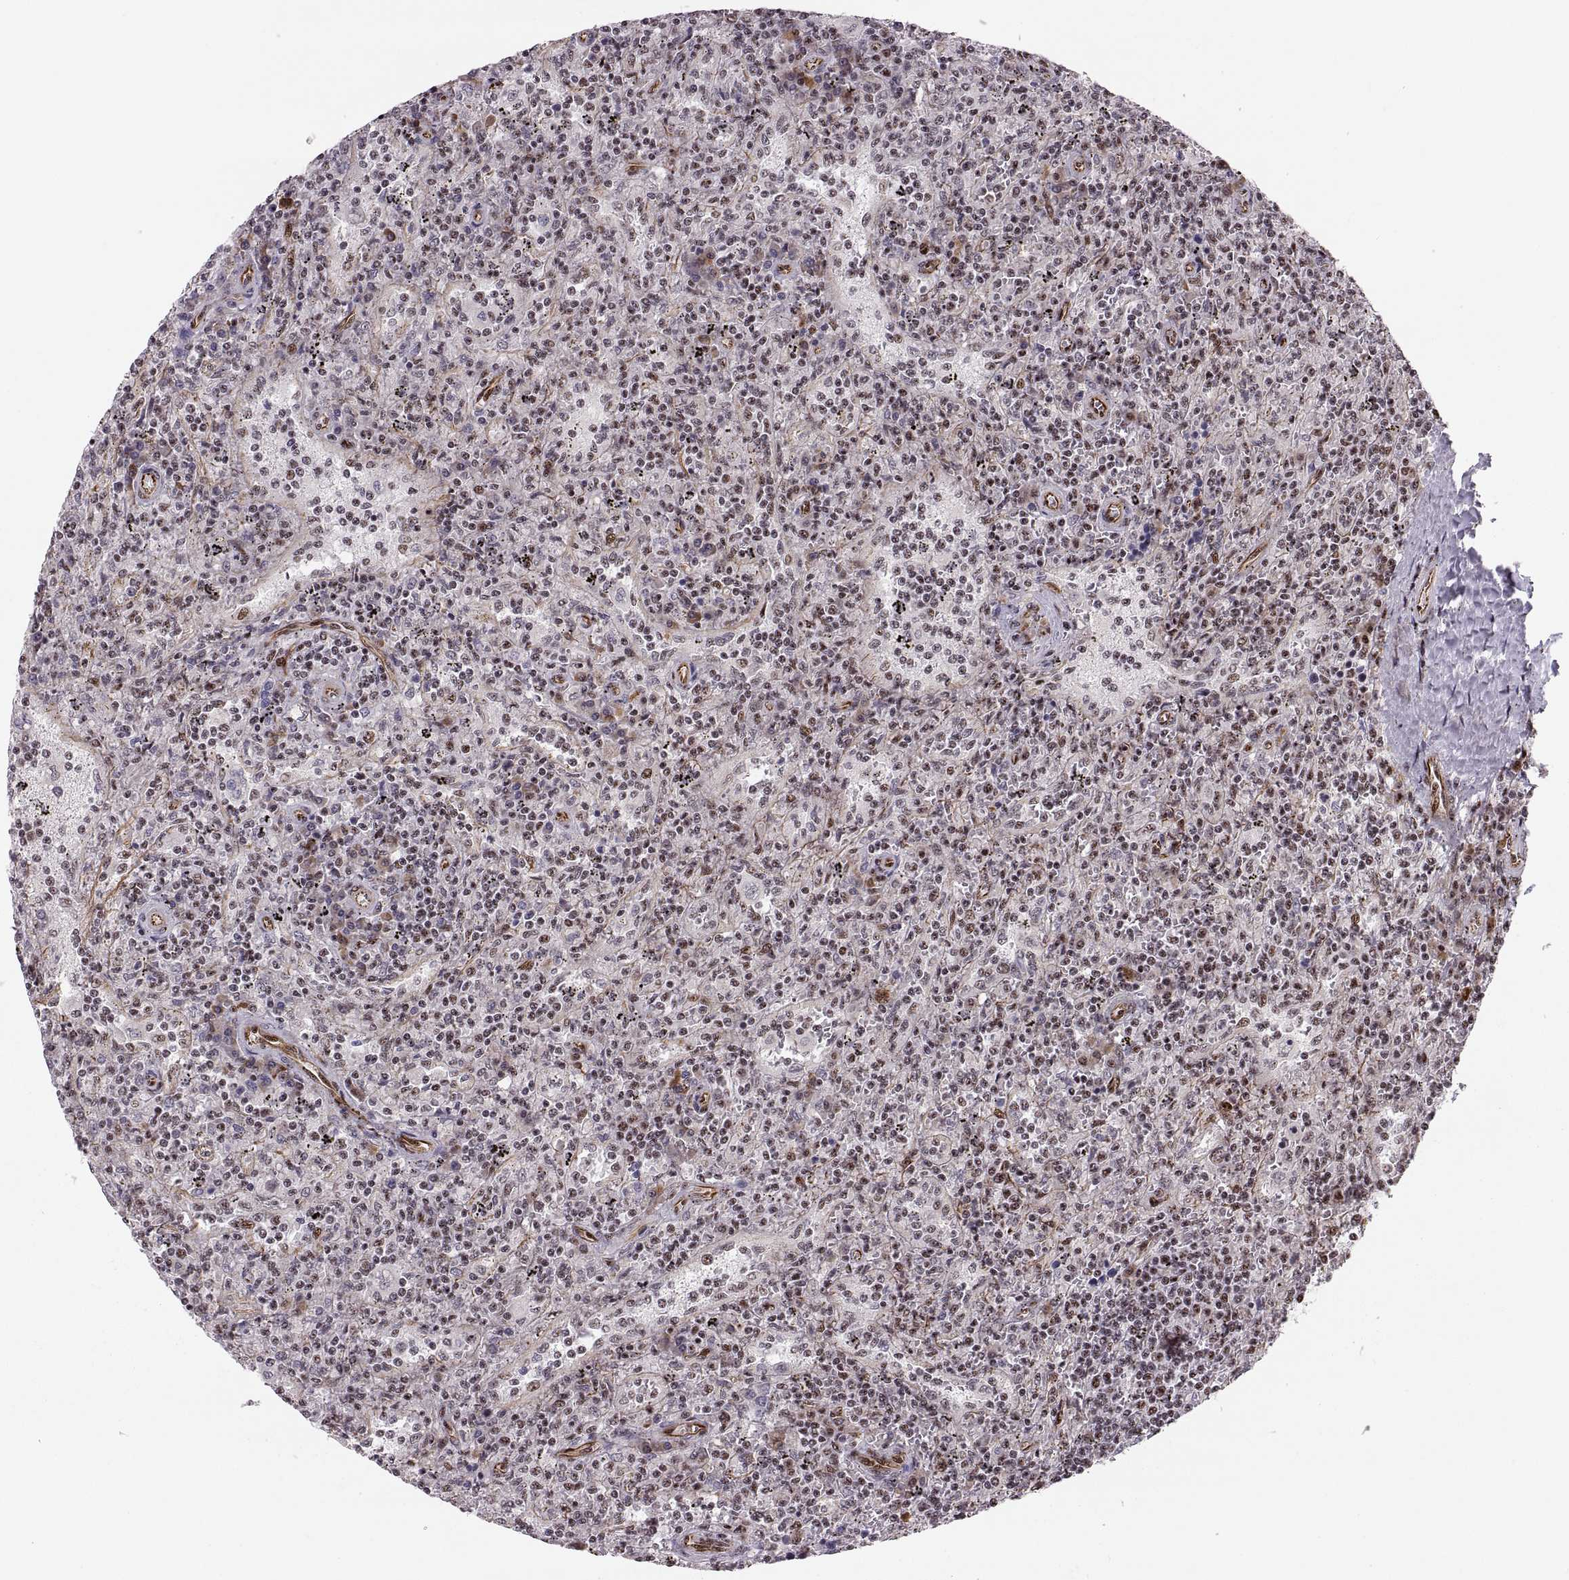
{"staining": {"intensity": "negative", "quantity": "none", "location": "none"}, "tissue": "lymphoma", "cell_type": "Tumor cells", "image_type": "cancer", "snomed": [{"axis": "morphology", "description": "Malignant lymphoma, non-Hodgkin's type, Low grade"}, {"axis": "topography", "description": "Spleen"}], "caption": "A high-resolution micrograph shows immunohistochemistry (IHC) staining of lymphoma, which exhibits no significant expression in tumor cells.", "gene": "ZCCHC17", "patient": {"sex": "male", "age": 62}}